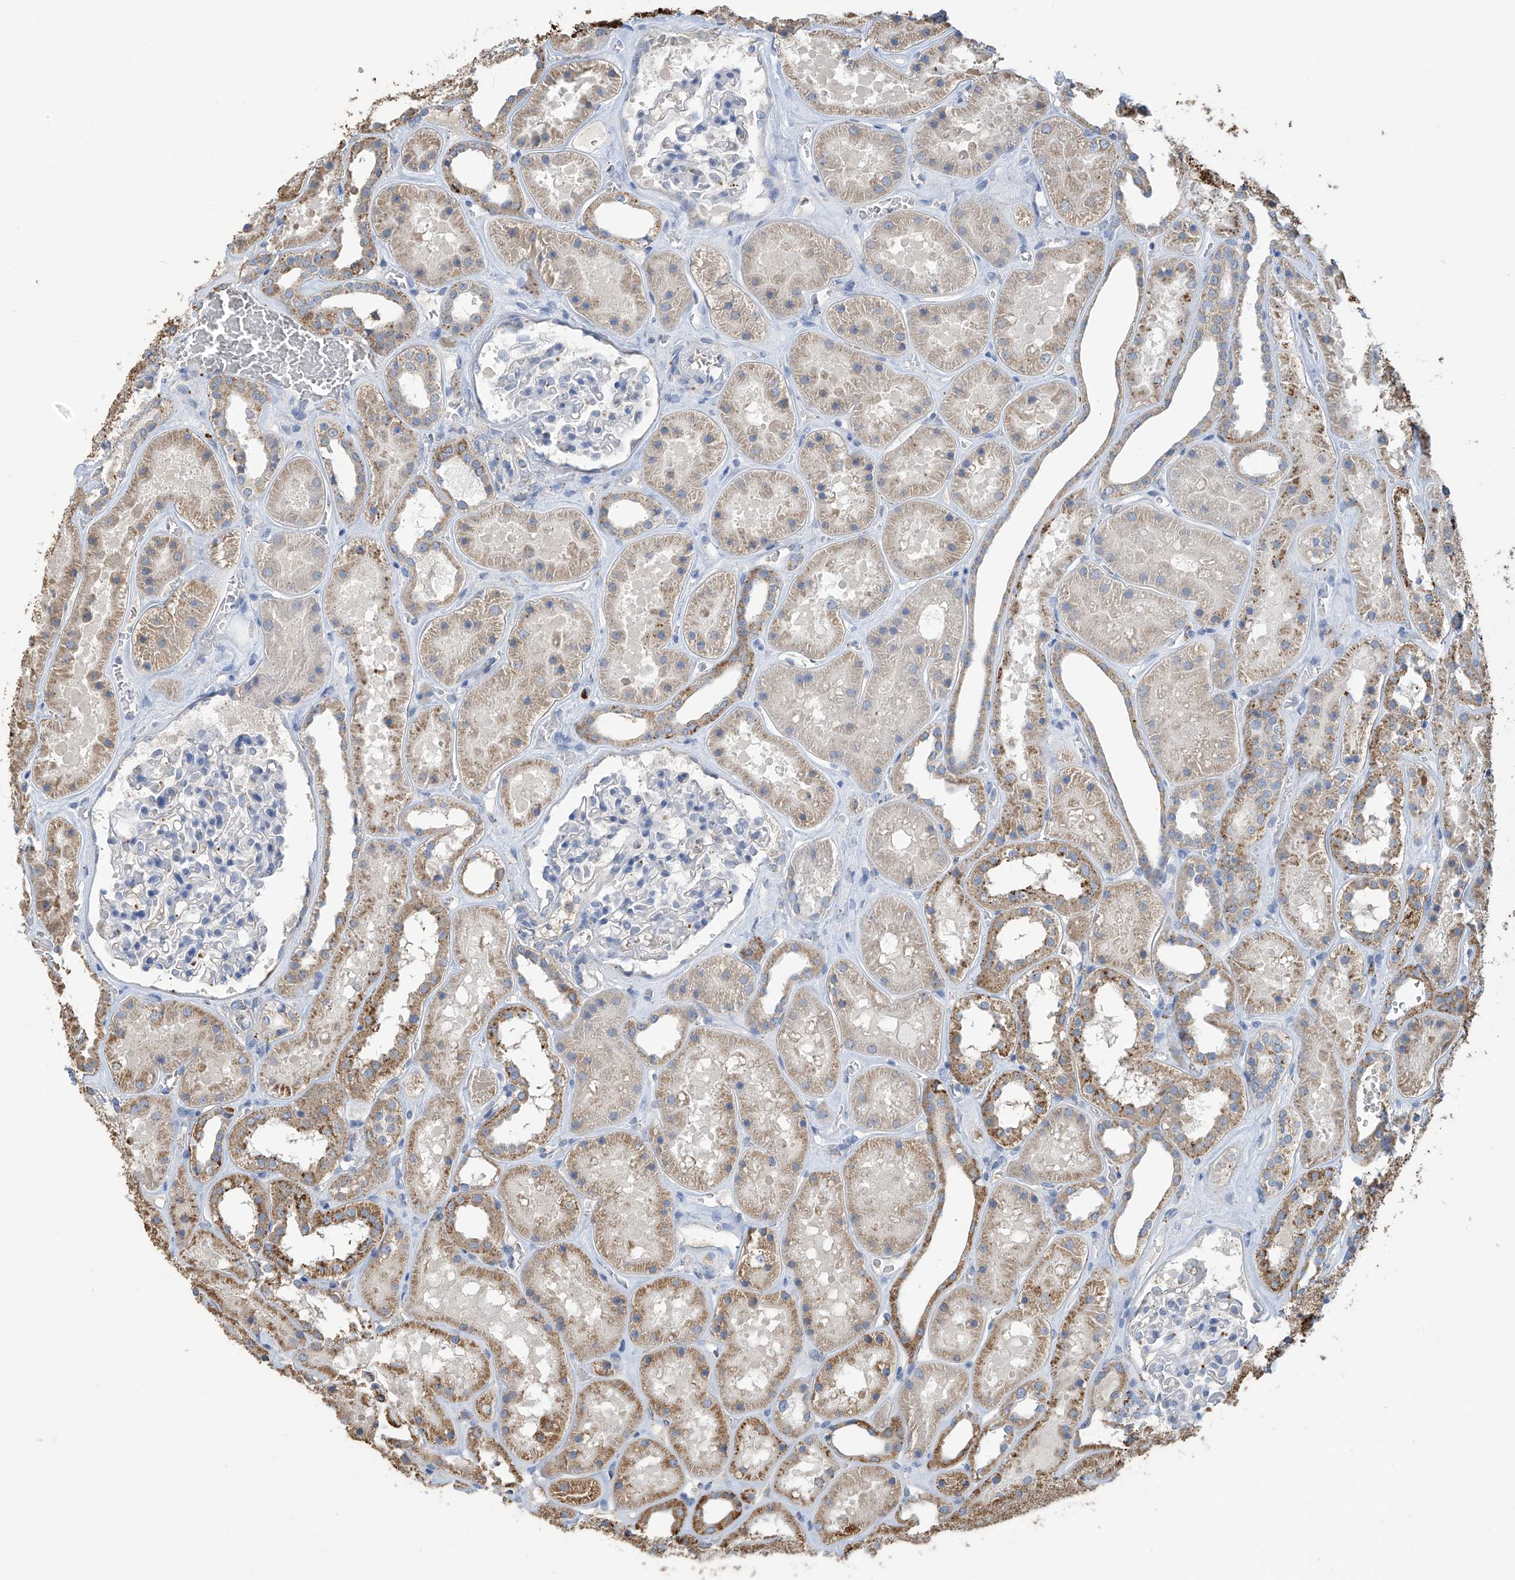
{"staining": {"intensity": "negative", "quantity": "none", "location": "none"}, "tissue": "kidney", "cell_type": "Cells in glomeruli", "image_type": "normal", "snomed": [{"axis": "morphology", "description": "Normal tissue, NOS"}, {"axis": "topography", "description": "Kidney"}], "caption": "An immunohistochemistry (IHC) photomicrograph of unremarkable kidney is shown. There is no staining in cells in glomeruli of kidney.", "gene": "OGT", "patient": {"sex": "female", "age": 41}}